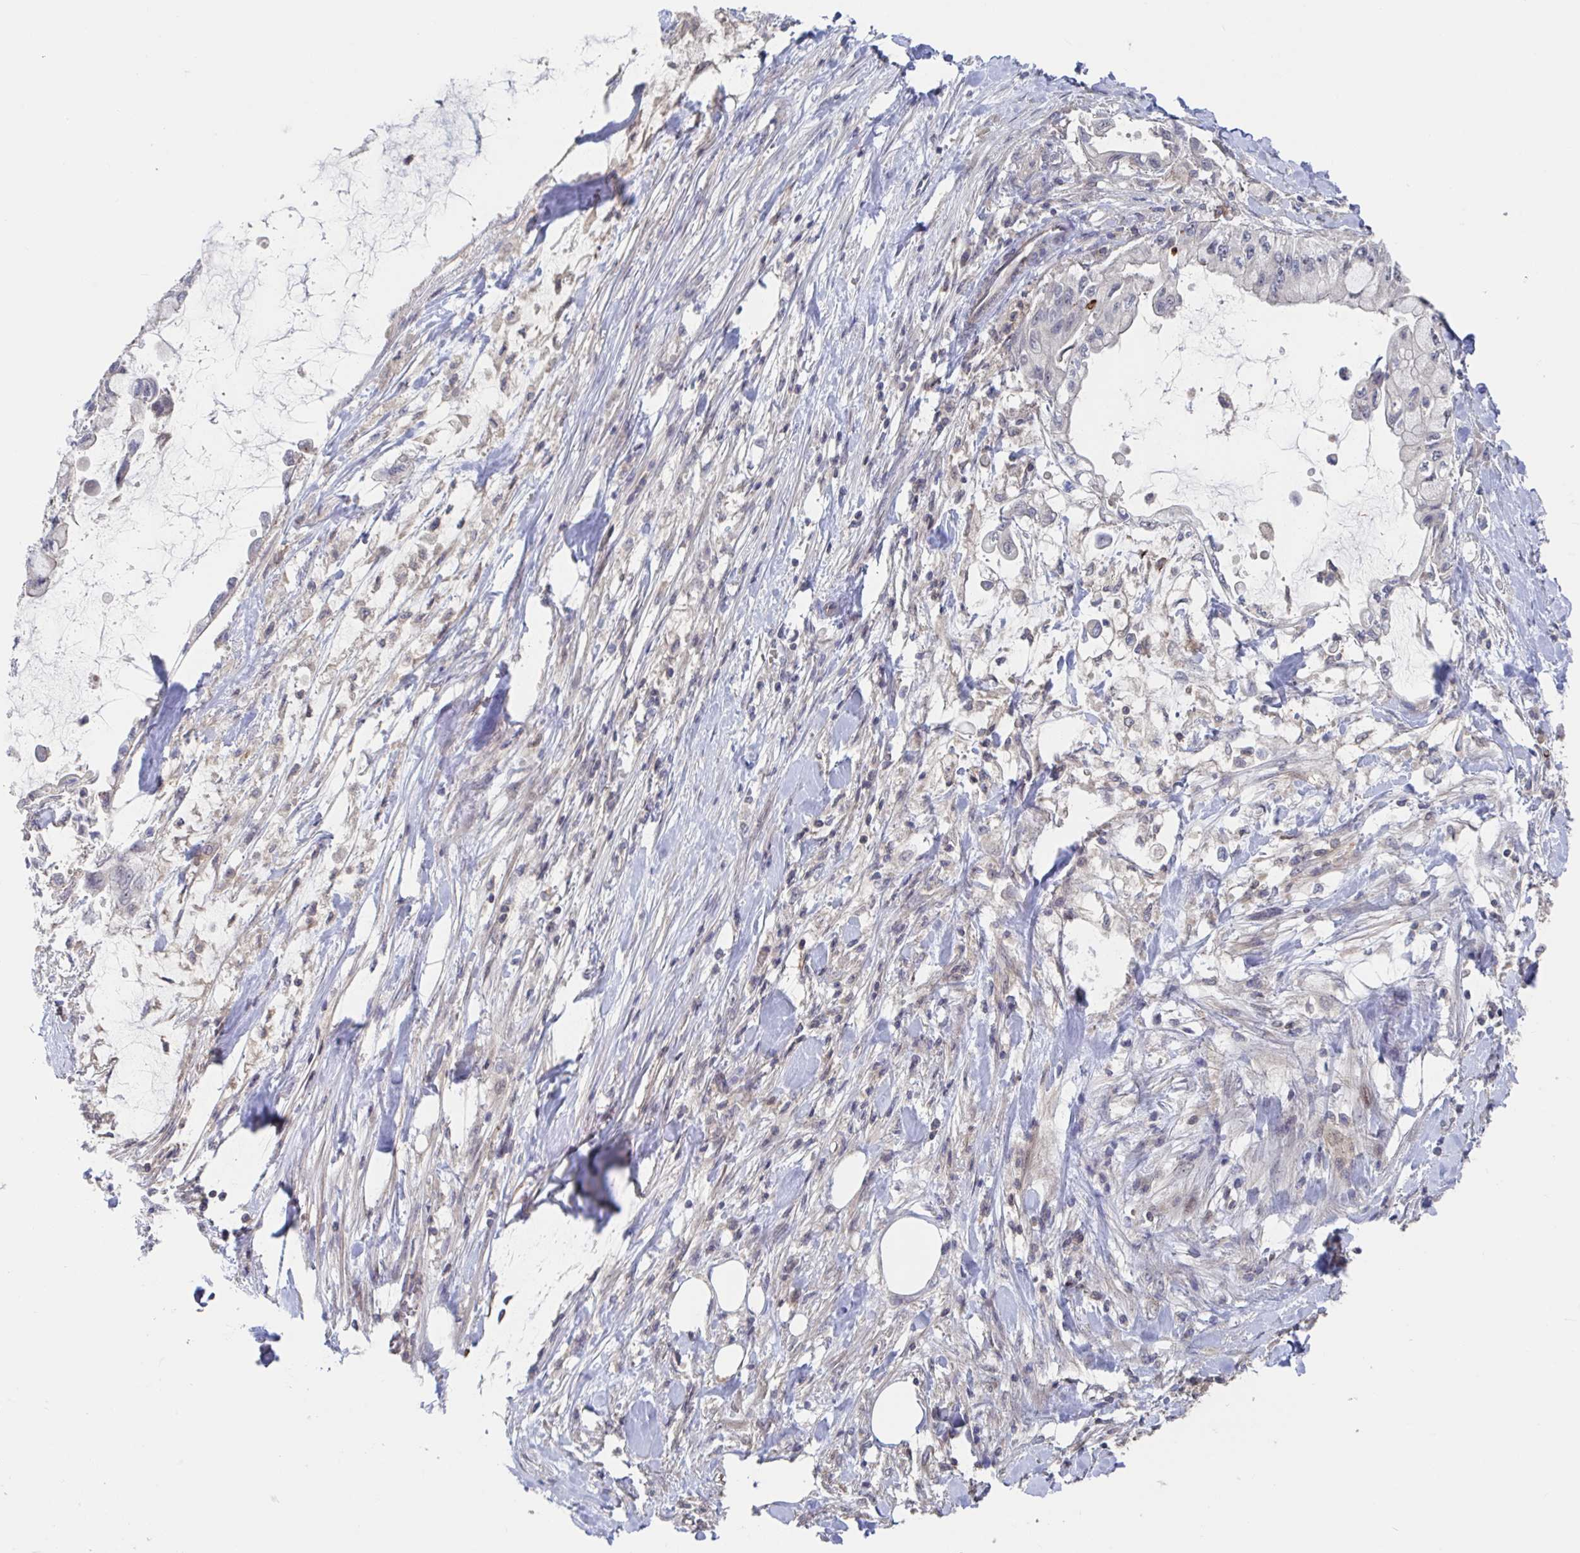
{"staining": {"intensity": "negative", "quantity": "none", "location": "none"}, "tissue": "pancreatic cancer", "cell_type": "Tumor cells", "image_type": "cancer", "snomed": [{"axis": "morphology", "description": "Adenocarcinoma, NOS"}, {"axis": "topography", "description": "Pancreas"}], "caption": "A high-resolution image shows immunohistochemistry staining of pancreatic cancer, which demonstrates no significant staining in tumor cells.", "gene": "DHRS12", "patient": {"sex": "male", "age": 48}}